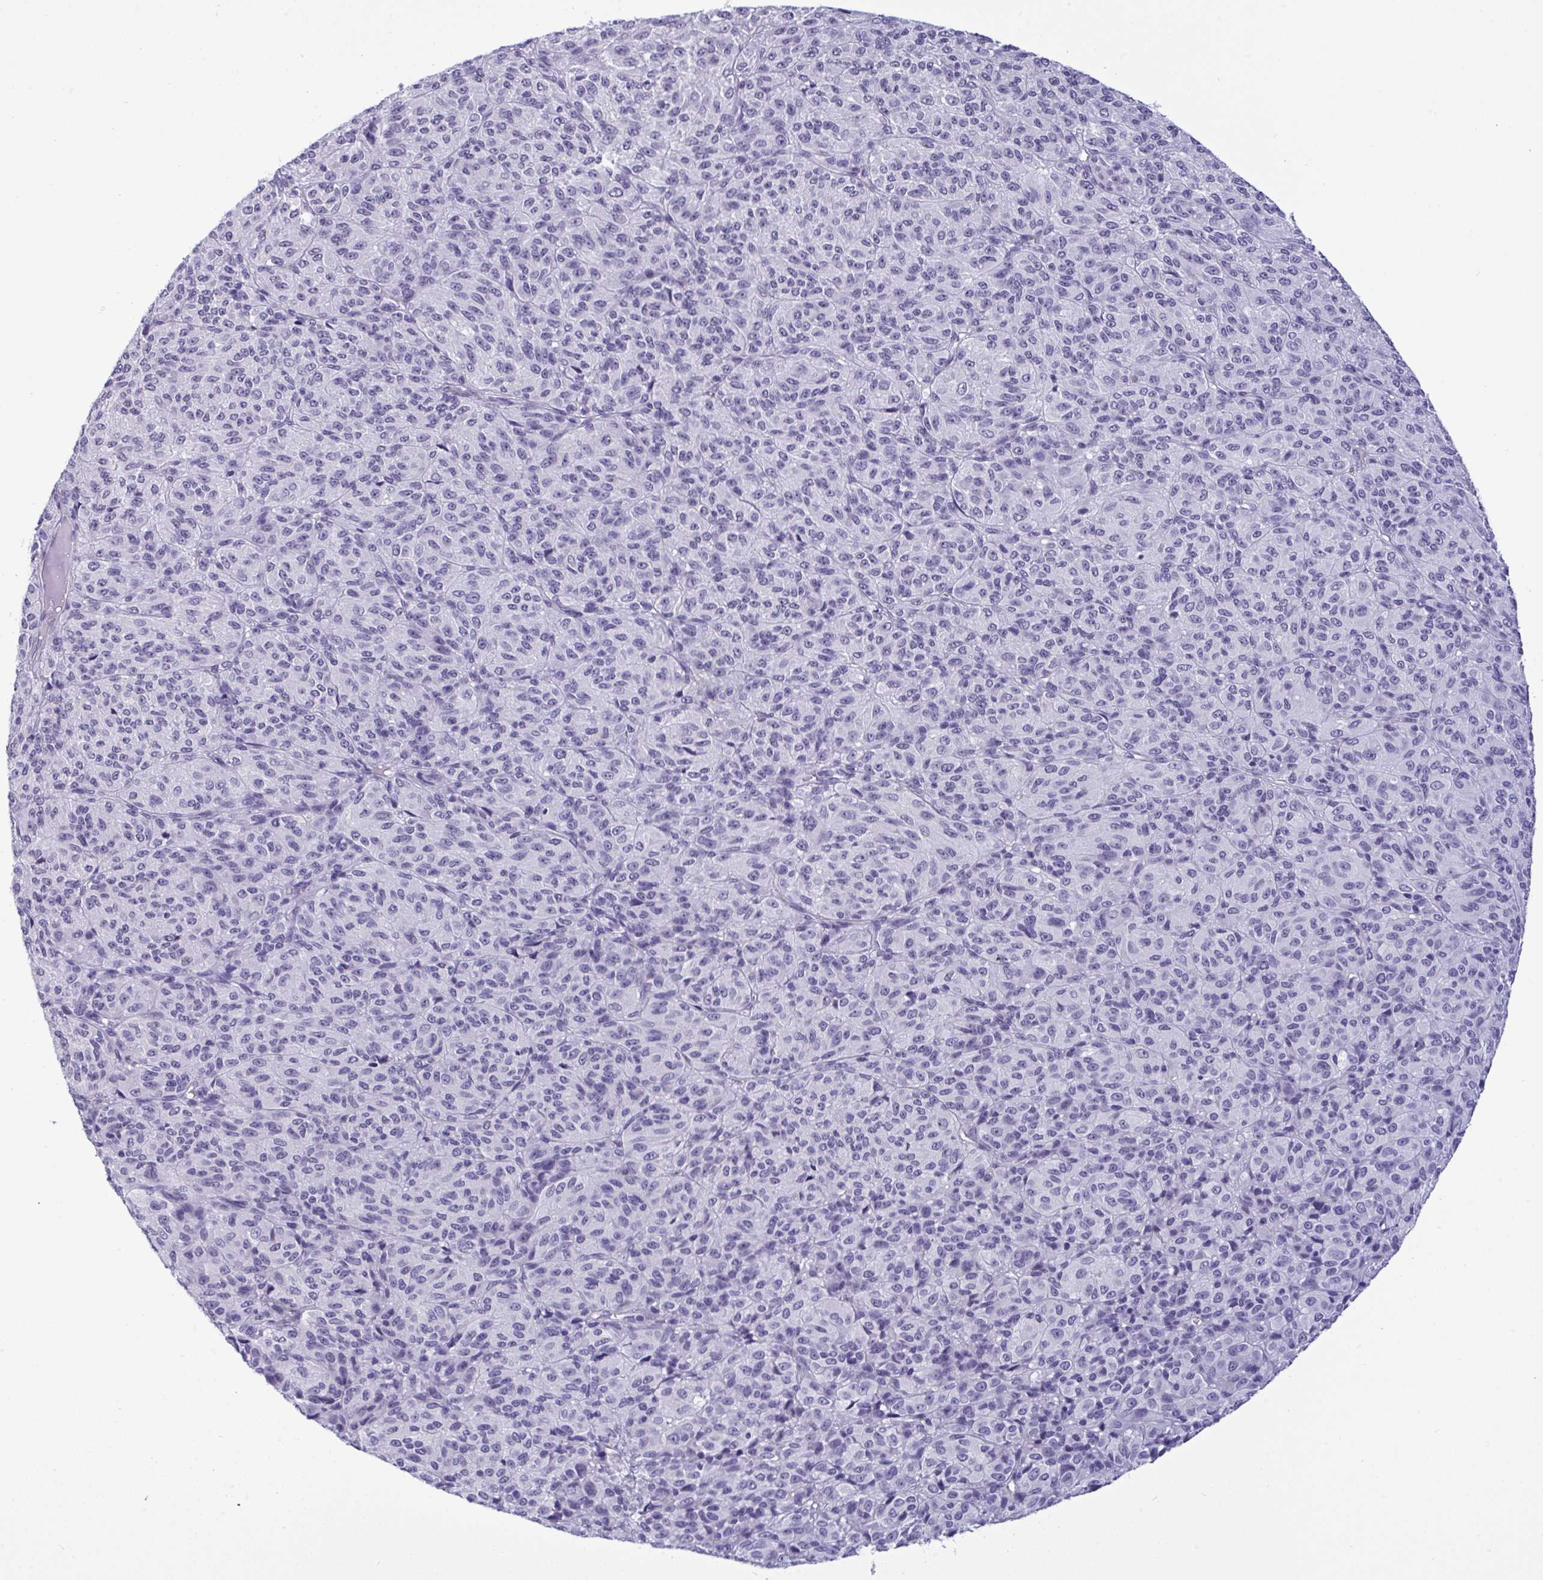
{"staining": {"intensity": "negative", "quantity": "none", "location": "none"}, "tissue": "melanoma", "cell_type": "Tumor cells", "image_type": "cancer", "snomed": [{"axis": "morphology", "description": "Malignant melanoma, Metastatic site"}, {"axis": "topography", "description": "Brain"}], "caption": "Immunohistochemical staining of human melanoma displays no significant positivity in tumor cells. (Stains: DAB IHC with hematoxylin counter stain, Microscopy: brightfield microscopy at high magnification).", "gene": "YBX2", "patient": {"sex": "female", "age": 56}}